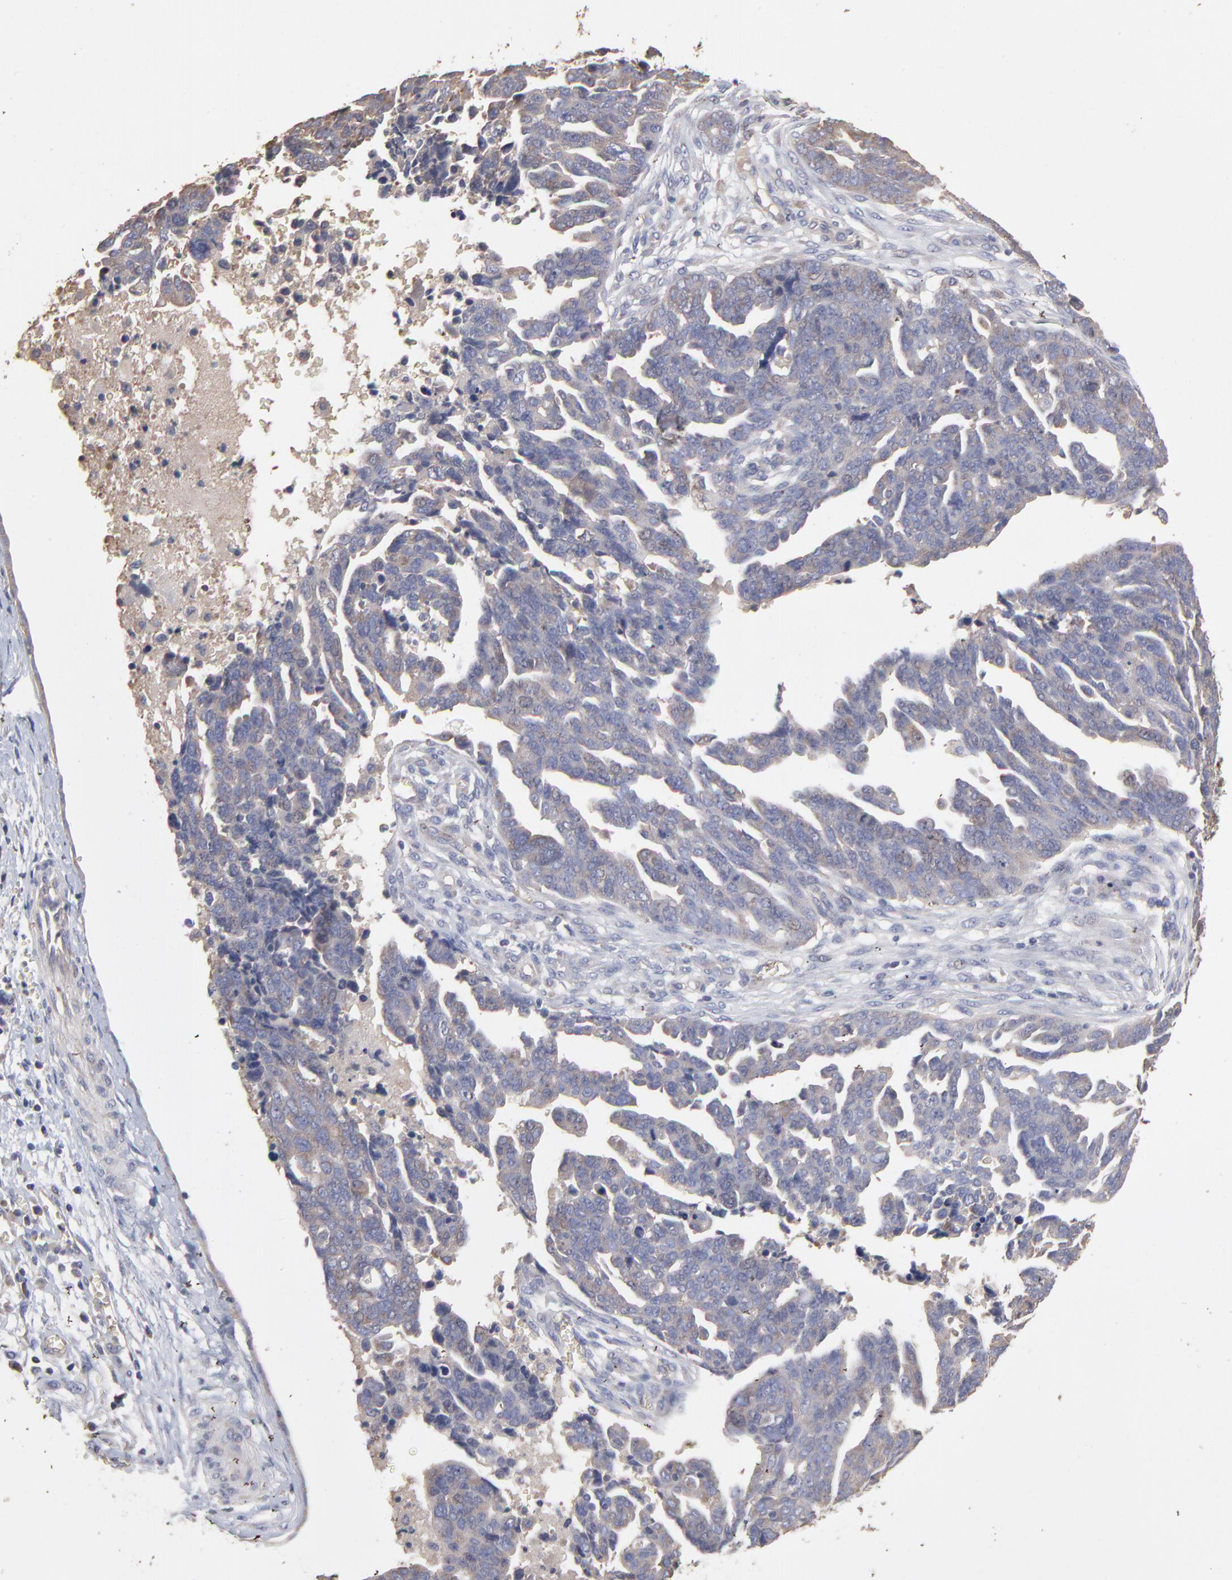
{"staining": {"intensity": "weak", "quantity": ">75%", "location": "cytoplasmic/membranous"}, "tissue": "ovarian cancer", "cell_type": "Tumor cells", "image_type": "cancer", "snomed": [{"axis": "morphology", "description": "Normal tissue, NOS"}, {"axis": "morphology", "description": "Cystadenocarcinoma, serous, NOS"}, {"axis": "topography", "description": "Fallopian tube"}, {"axis": "topography", "description": "Ovary"}], "caption": "About >75% of tumor cells in human serous cystadenocarcinoma (ovarian) exhibit weak cytoplasmic/membranous protein expression as visualized by brown immunohistochemical staining.", "gene": "TANGO2", "patient": {"sex": "female", "age": 56}}